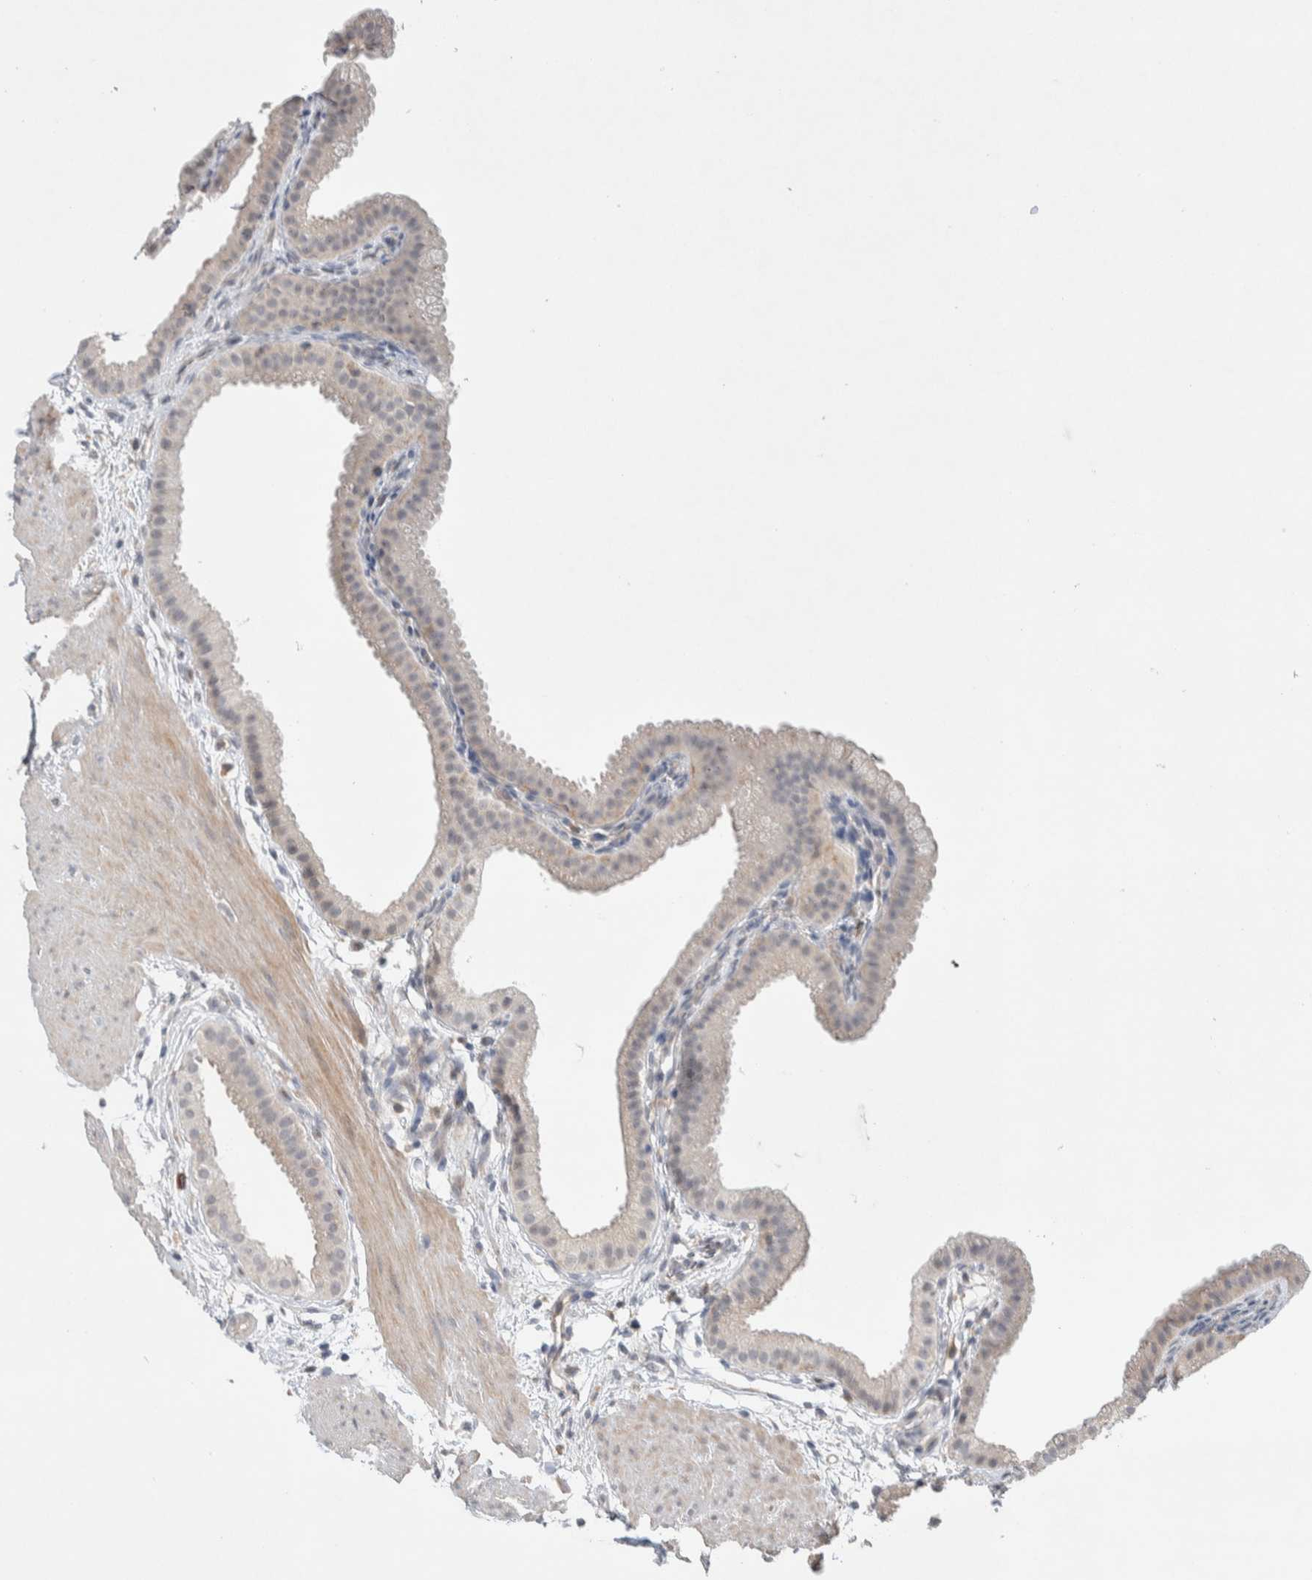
{"staining": {"intensity": "weak", "quantity": "<25%", "location": "cytoplasmic/membranous"}, "tissue": "gallbladder", "cell_type": "Glandular cells", "image_type": "normal", "snomed": [{"axis": "morphology", "description": "Normal tissue, NOS"}, {"axis": "topography", "description": "Gallbladder"}], "caption": "There is no significant expression in glandular cells of gallbladder. (DAB IHC with hematoxylin counter stain).", "gene": "DEPTOR", "patient": {"sex": "female", "age": 64}}